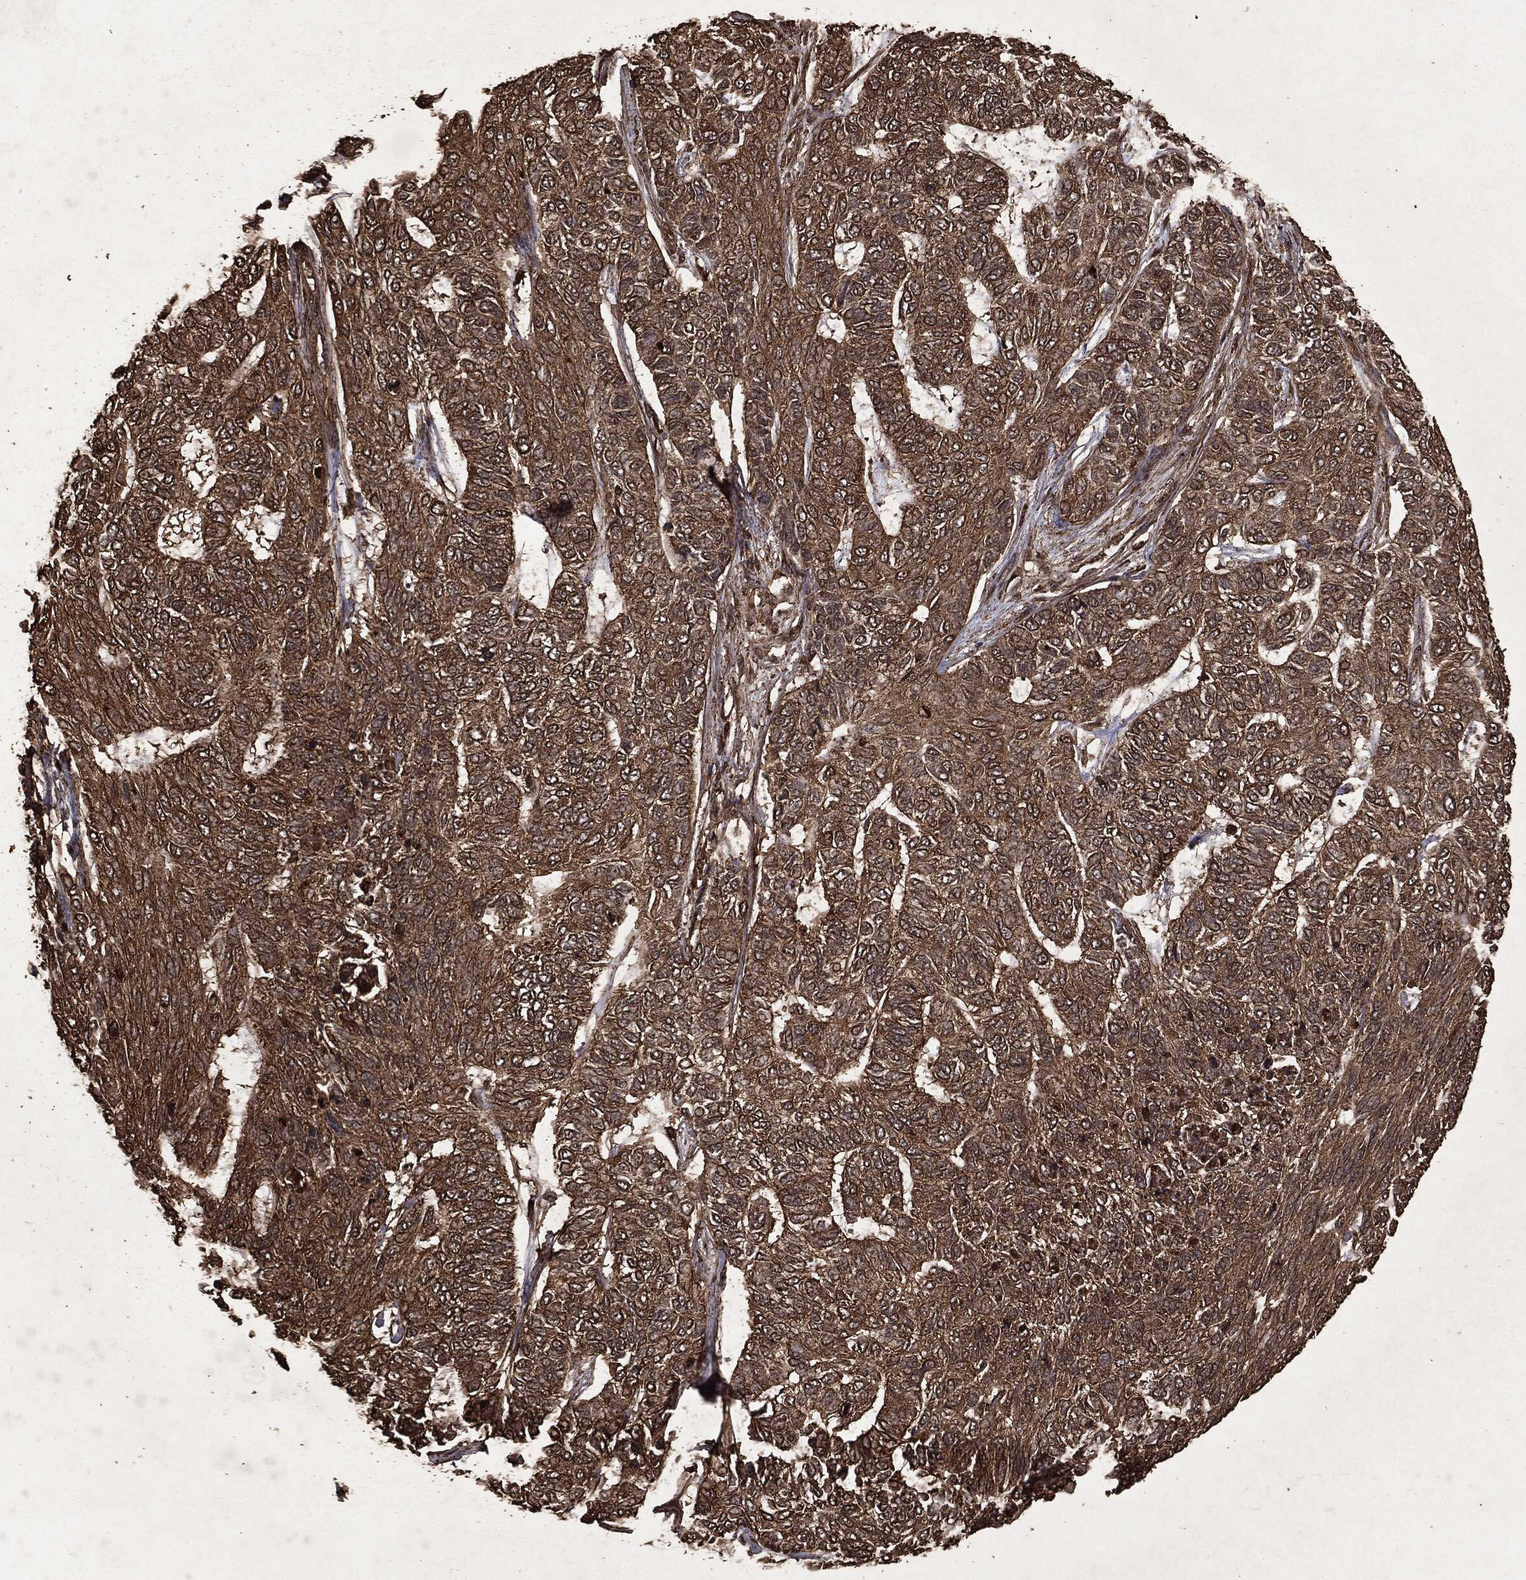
{"staining": {"intensity": "moderate", "quantity": ">75%", "location": "cytoplasmic/membranous"}, "tissue": "skin cancer", "cell_type": "Tumor cells", "image_type": "cancer", "snomed": [{"axis": "morphology", "description": "Basal cell carcinoma"}, {"axis": "topography", "description": "Skin"}], "caption": "Human skin cancer (basal cell carcinoma) stained with a brown dye shows moderate cytoplasmic/membranous positive expression in about >75% of tumor cells.", "gene": "ARAF", "patient": {"sex": "female", "age": 65}}